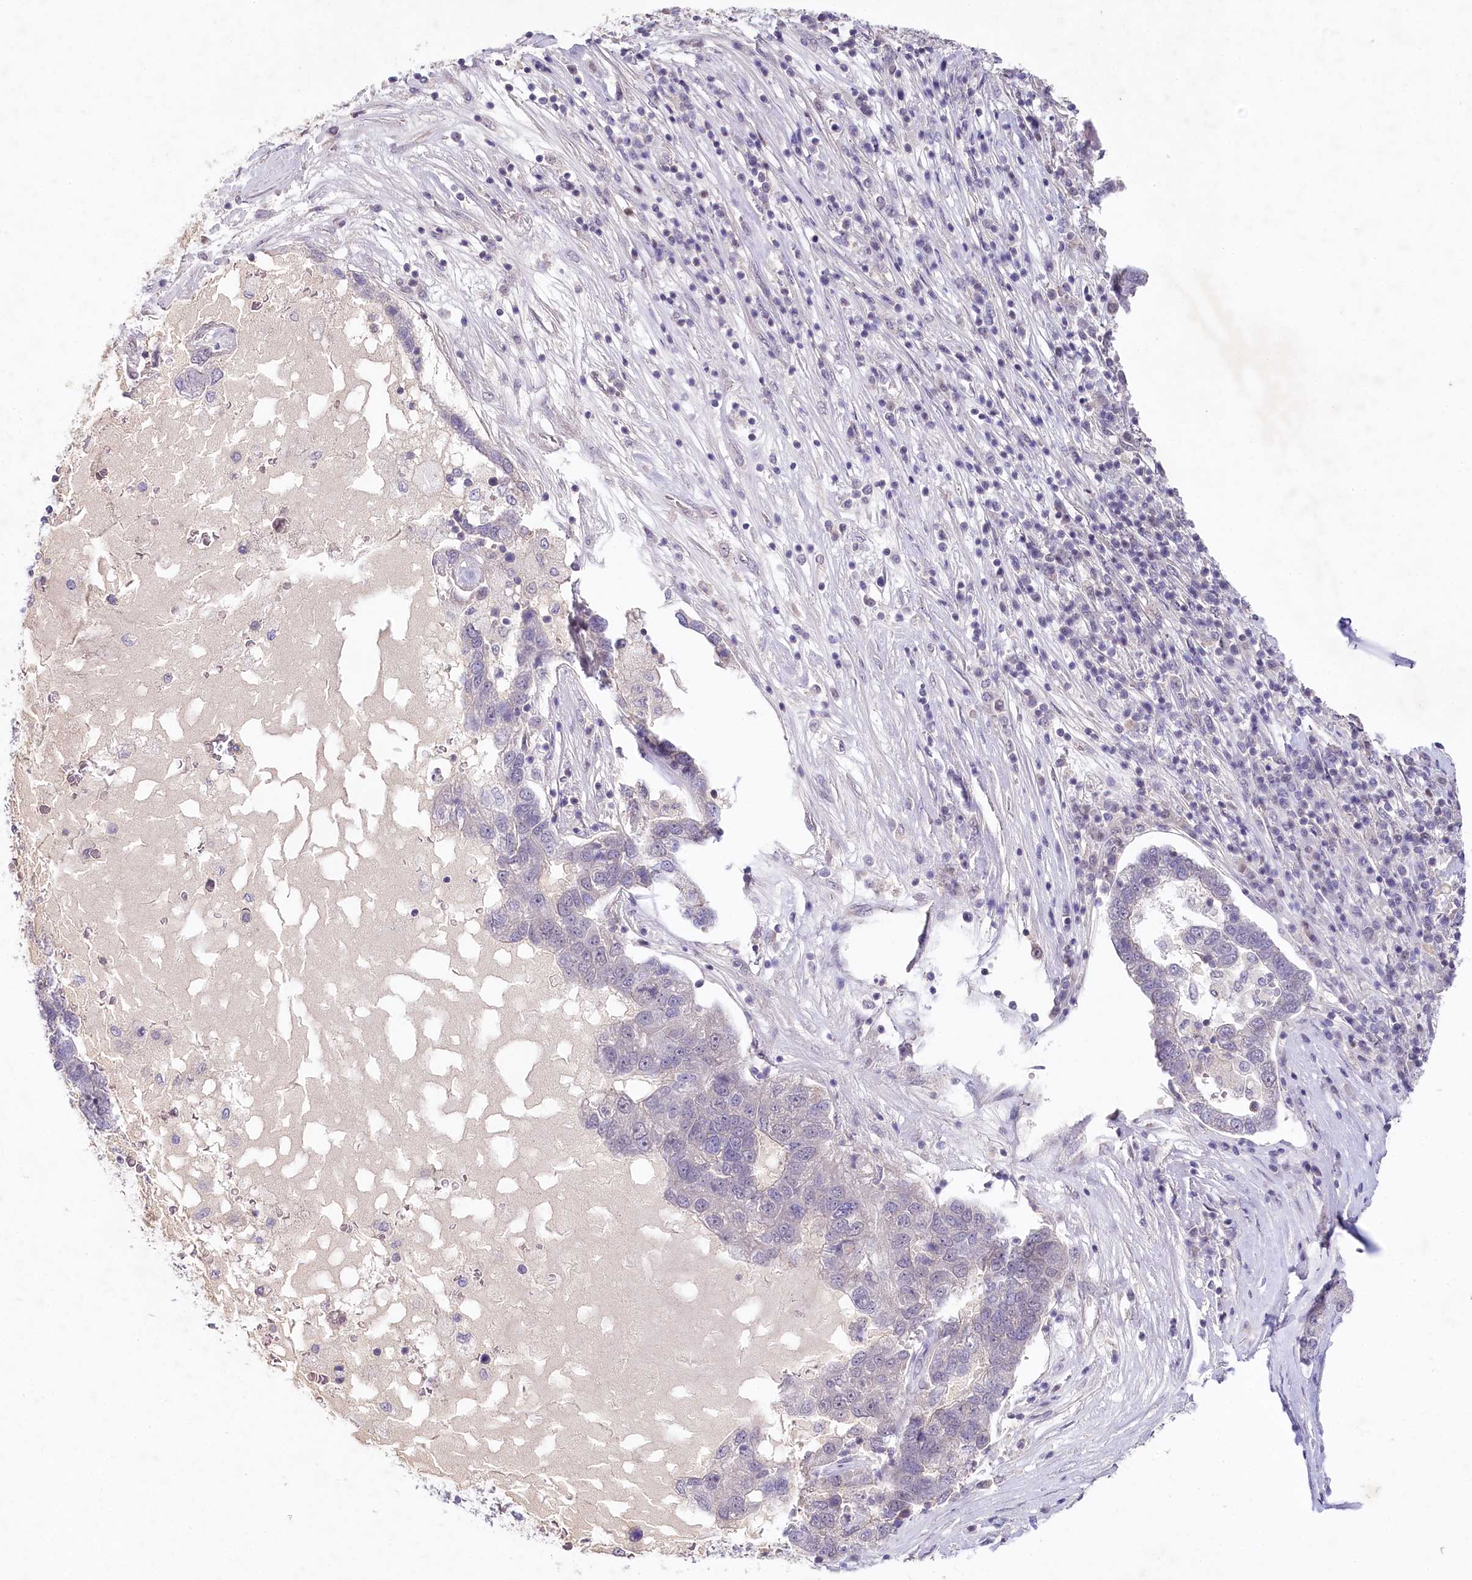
{"staining": {"intensity": "negative", "quantity": "none", "location": "none"}, "tissue": "pancreatic cancer", "cell_type": "Tumor cells", "image_type": "cancer", "snomed": [{"axis": "morphology", "description": "Adenocarcinoma, NOS"}, {"axis": "topography", "description": "Pancreas"}], "caption": "Histopathology image shows no protein expression in tumor cells of adenocarcinoma (pancreatic) tissue. The staining was performed using DAB (3,3'-diaminobenzidine) to visualize the protein expression in brown, while the nuclei were stained in blue with hematoxylin (Magnification: 20x).", "gene": "AMTN", "patient": {"sex": "female", "age": 61}}